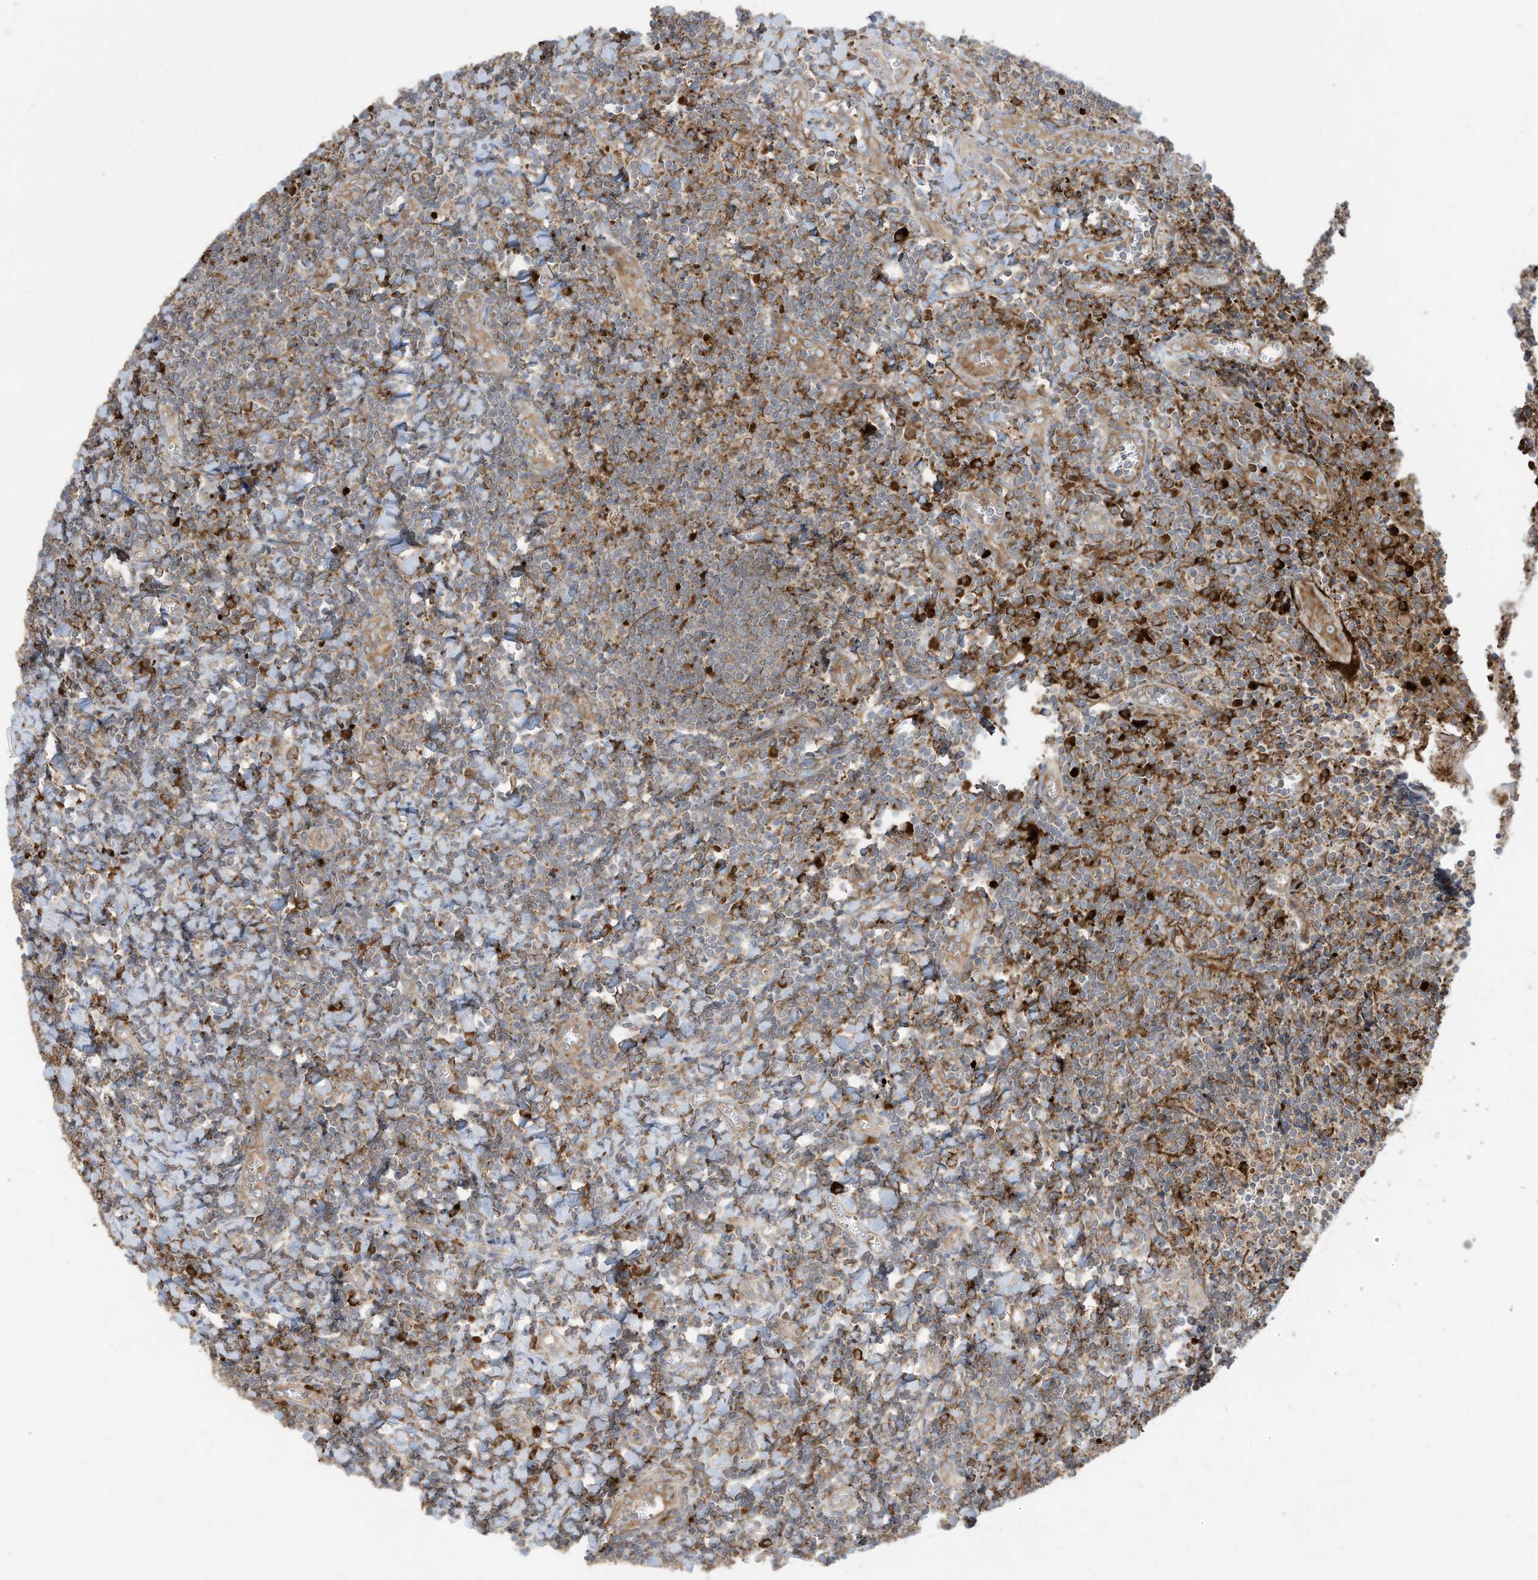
{"staining": {"intensity": "moderate", "quantity": "25%-75%", "location": "cytoplasmic/membranous"}, "tissue": "tonsil", "cell_type": "Germinal center cells", "image_type": "normal", "snomed": [{"axis": "morphology", "description": "Normal tissue, NOS"}, {"axis": "topography", "description": "Tonsil"}], "caption": "A high-resolution photomicrograph shows immunohistochemistry (IHC) staining of benign tonsil, which reveals moderate cytoplasmic/membranous positivity in about 25%-75% of germinal center cells. (DAB = brown stain, brightfield microscopy at high magnification).", "gene": "TRNAU1AP", "patient": {"sex": "male", "age": 27}}